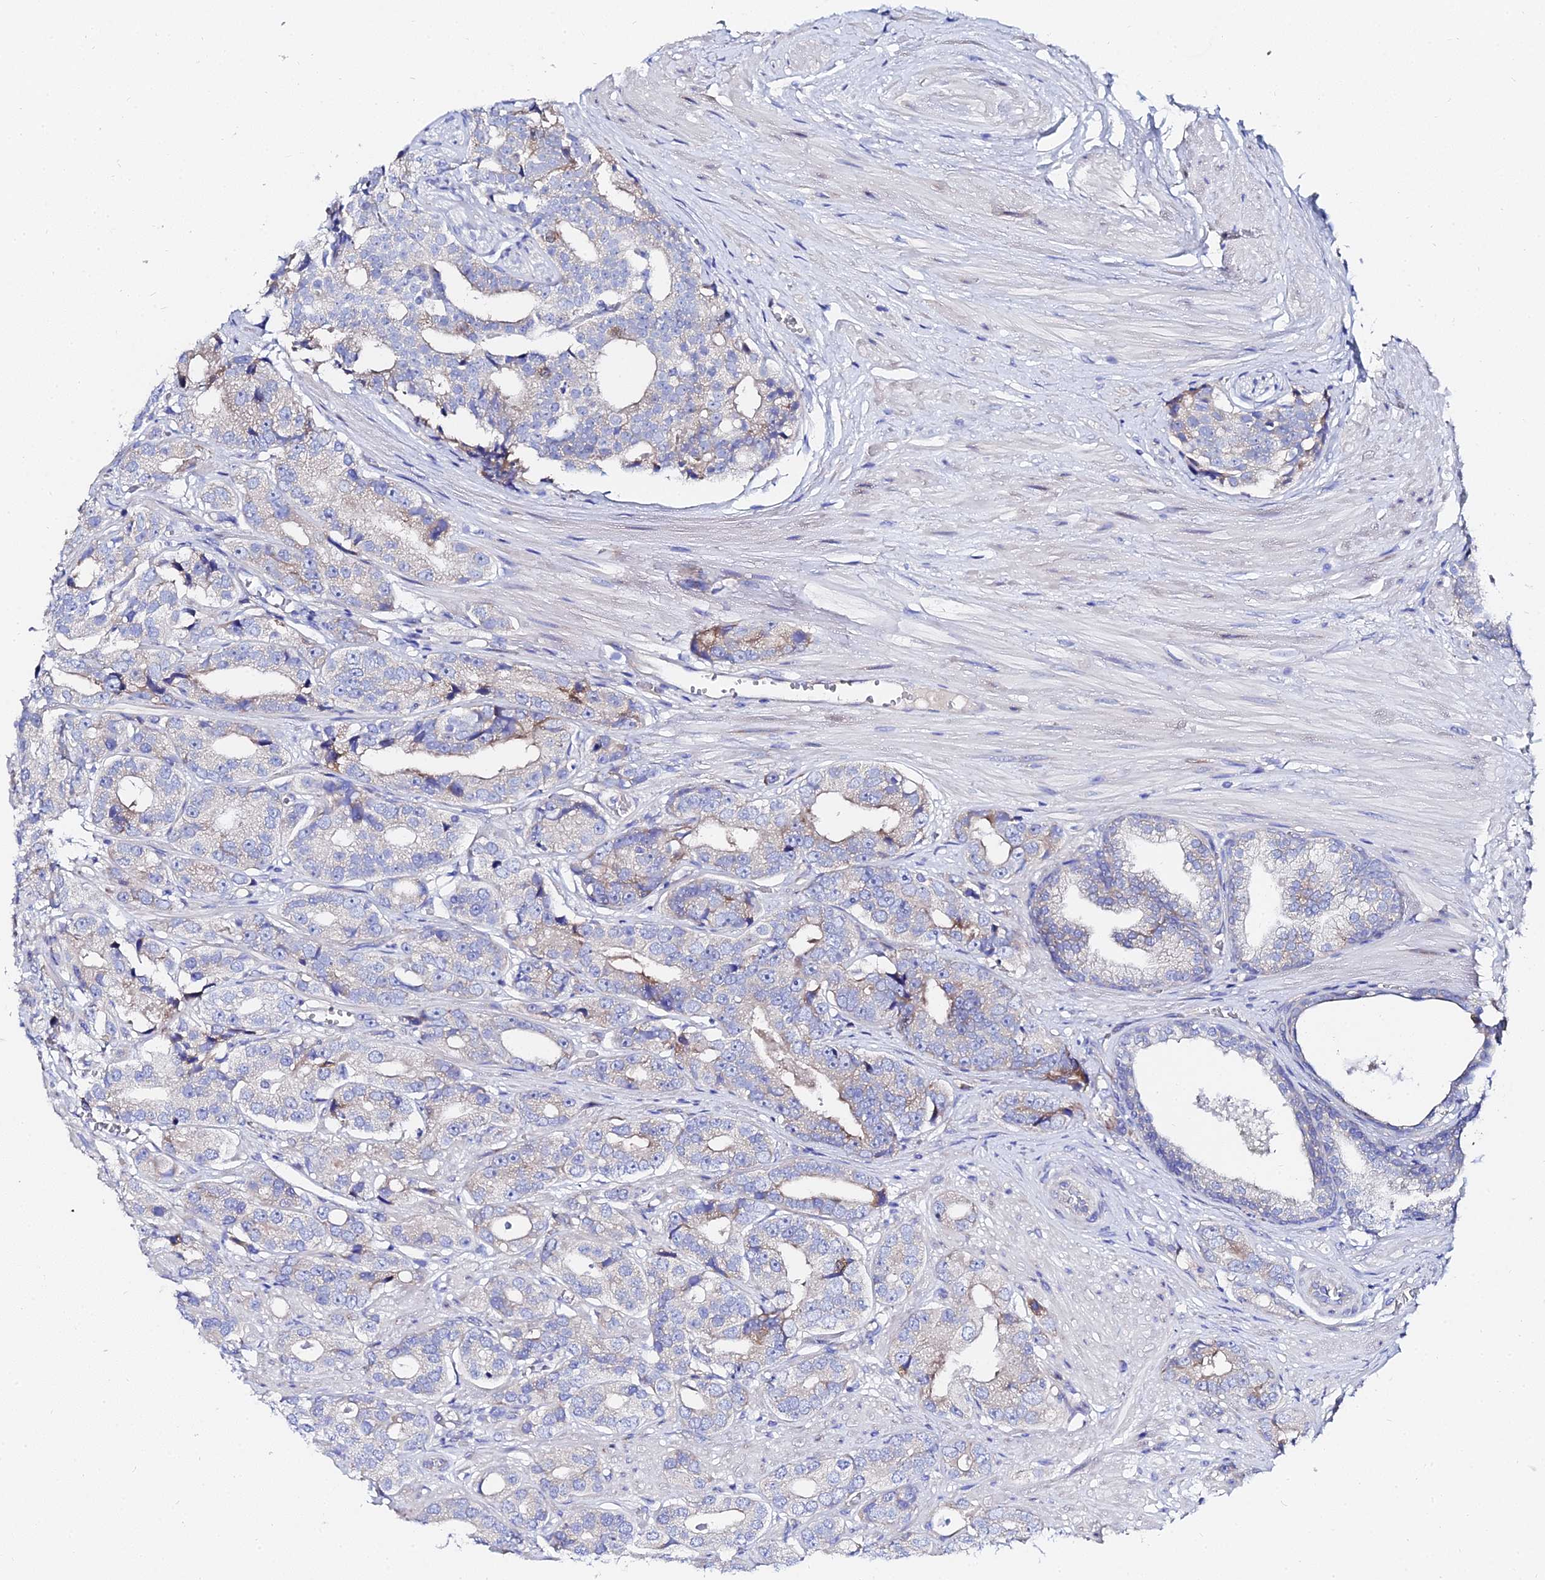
{"staining": {"intensity": "weak", "quantity": "<25%", "location": "cytoplasmic/membranous"}, "tissue": "prostate cancer", "cell_type": "Tumor cells", "image_type": "cancer", "snomed": [{"axis": "morphology", "description": "Adenocarcinoma, High grade"}, {"axis": "topography", "description": "Prostate"}], "caption": "The micrograph reveals no staining of tumor cells in adenocarcinoma (high-grade) (prostate).", "gene": "PTTG1", "patient": {"sex": "male", "age": 71}}